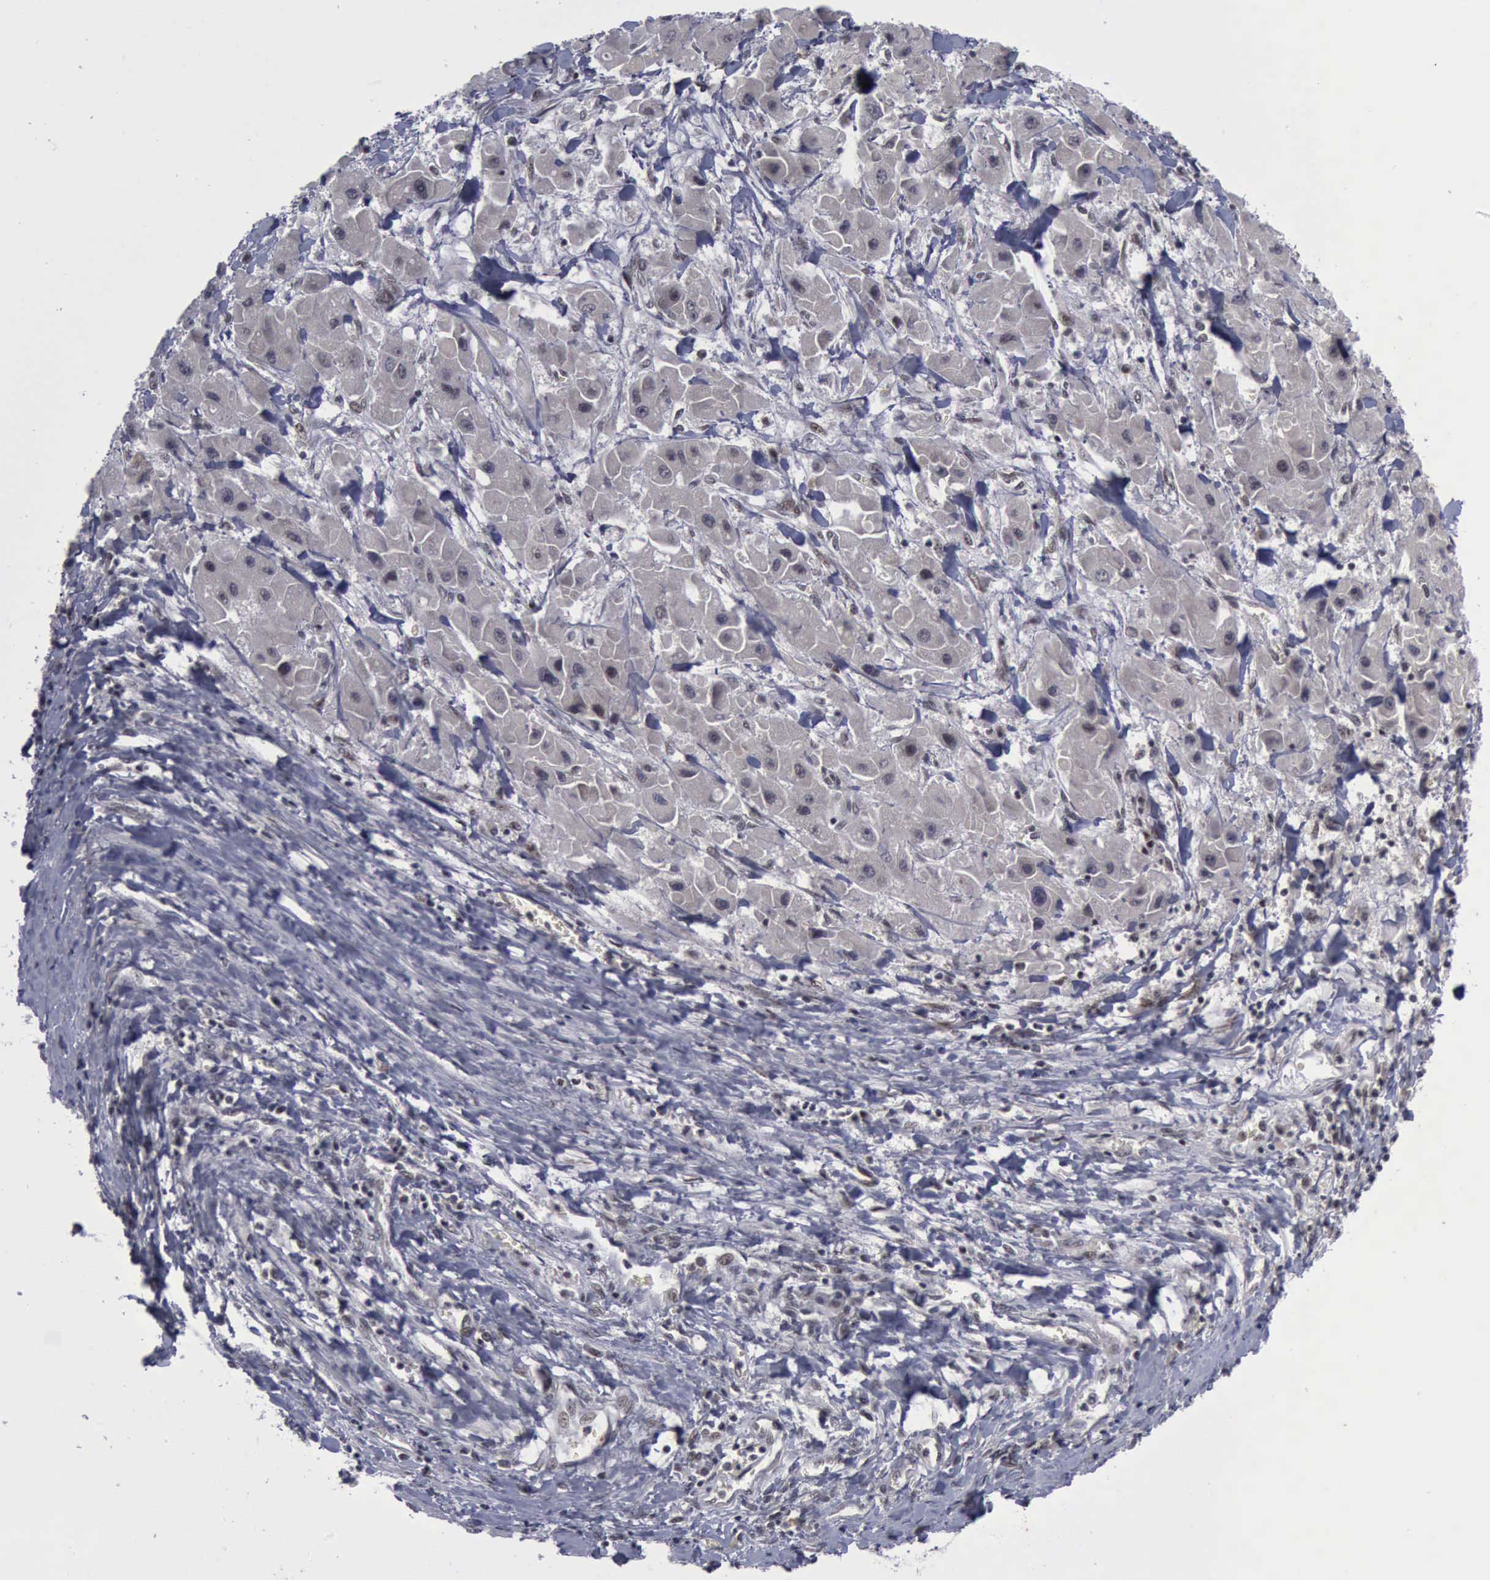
{"staining": {"intensity": "weak", "quantity": ">75%", "location": "nuclear"}, "tissue": "liver cancer", "cell_type": "Tumor cells", "image_type": "cancer", "snomed": [{"axis": "morphology", "description": "Carcinoma, Hepatocellular, NOS"}, {"axis": "topography", "description": "Liver"}], "caption": "Tumor cells display low levels of weak nuclear positivity in about >75% of cells in liver hepatocellular carcinoma.", "gene": "ATM", "patient": {"sex": "male", "age": 24}}